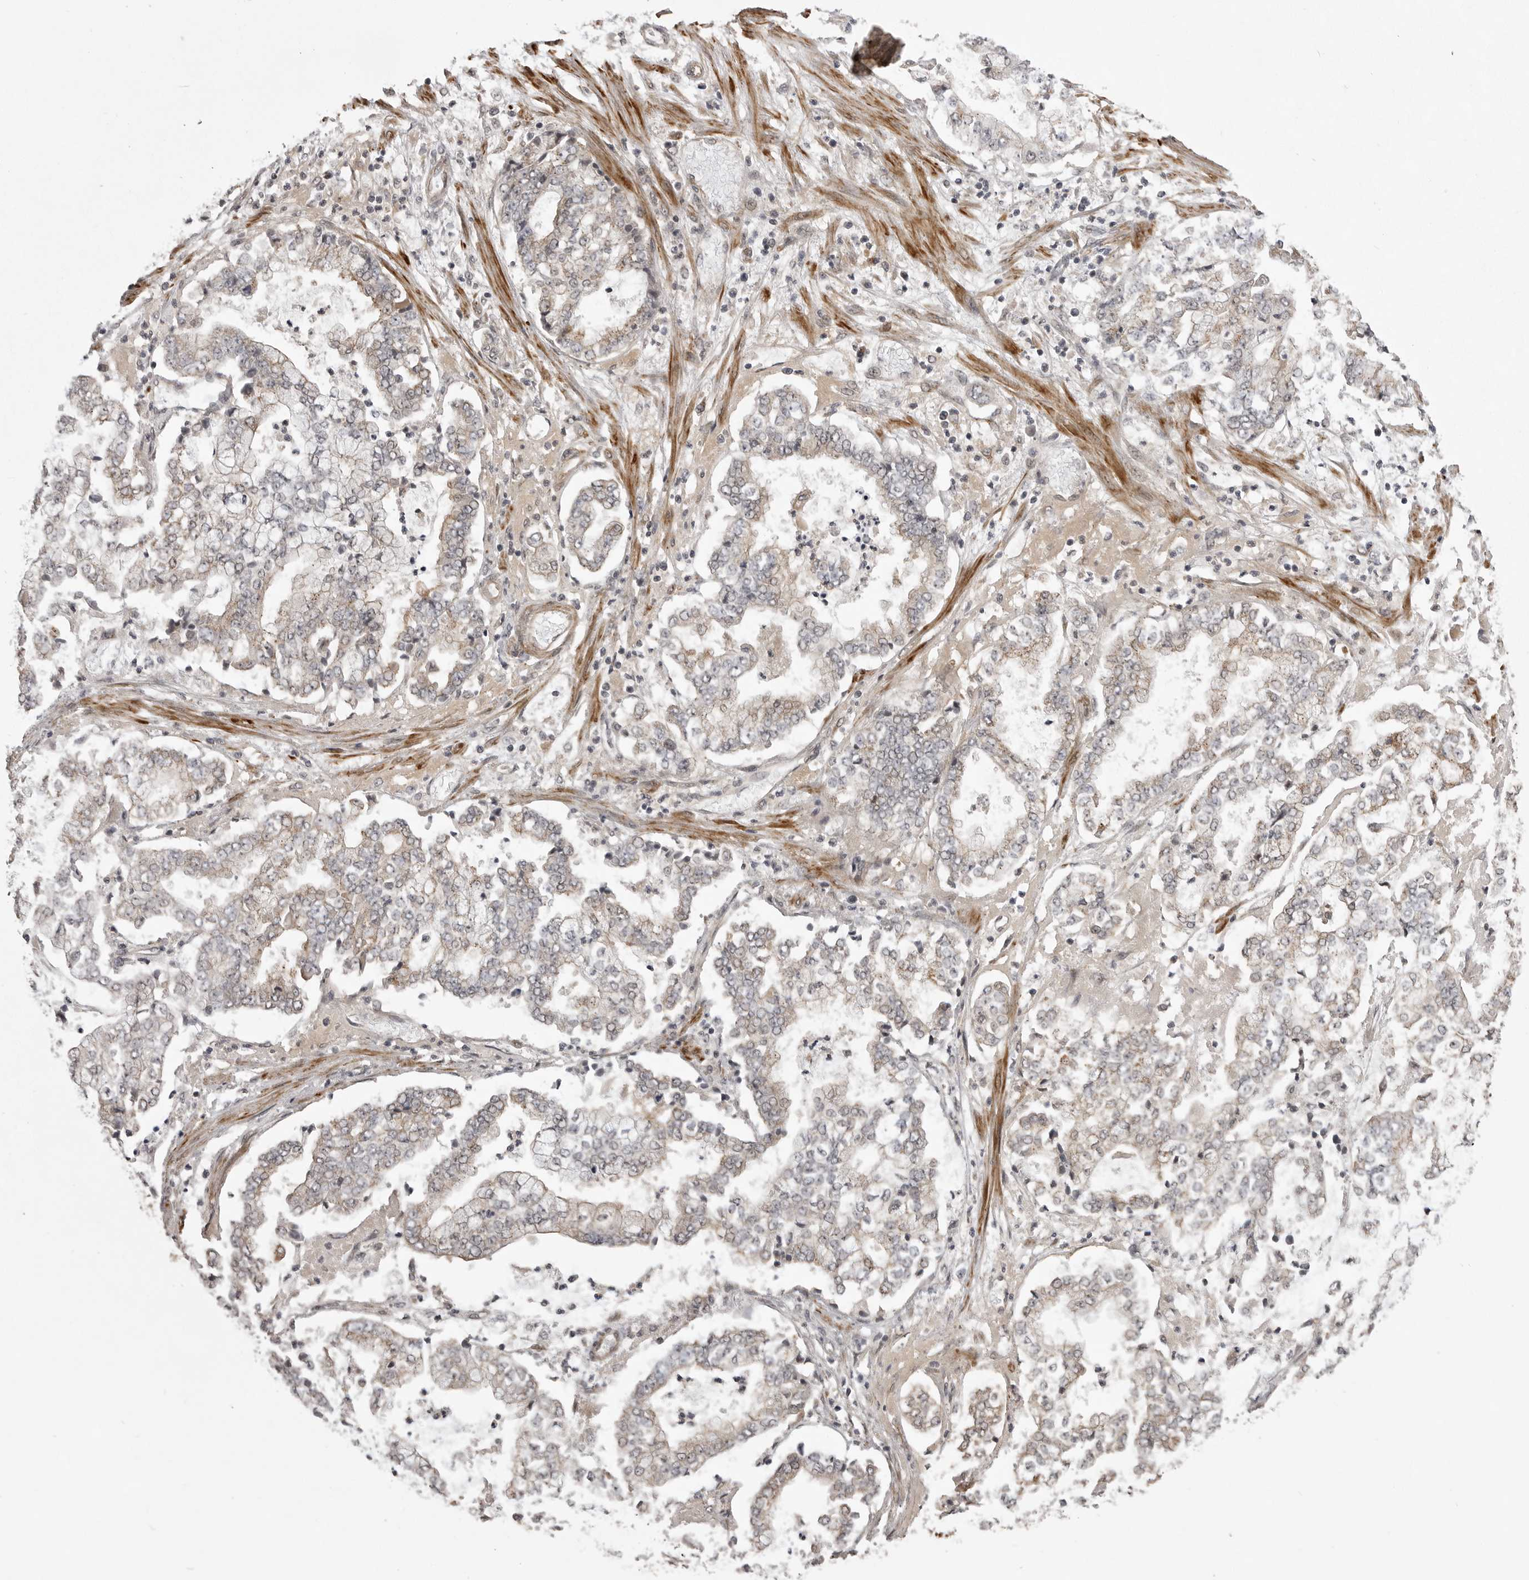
{"staining": {"intensity": "weak", "quantity": "25%-75%", "location": "cytoplasmic/membranous"}, "tissue": "stomach cancer", "cell_type": "Tumor cells", "image_type": "cancer", "snomed": [{"axis": "morphology", "description": "Adenocarcinoma, NOS"}, {"axis": "topography", "description": "Stomach"}], "caption": "Immunohistochemical staining of human stomach adenocarcinoma exhibits weak cytoplasmic/membranous protein positivity in about 25%-75% of tumor cells. (DAB (3,3'-diaminobenzidine) = brown stain, brightfield microscopy at high magnification).", "gene": "SNX16", "patient": {"sex": "male", "age": 76}}